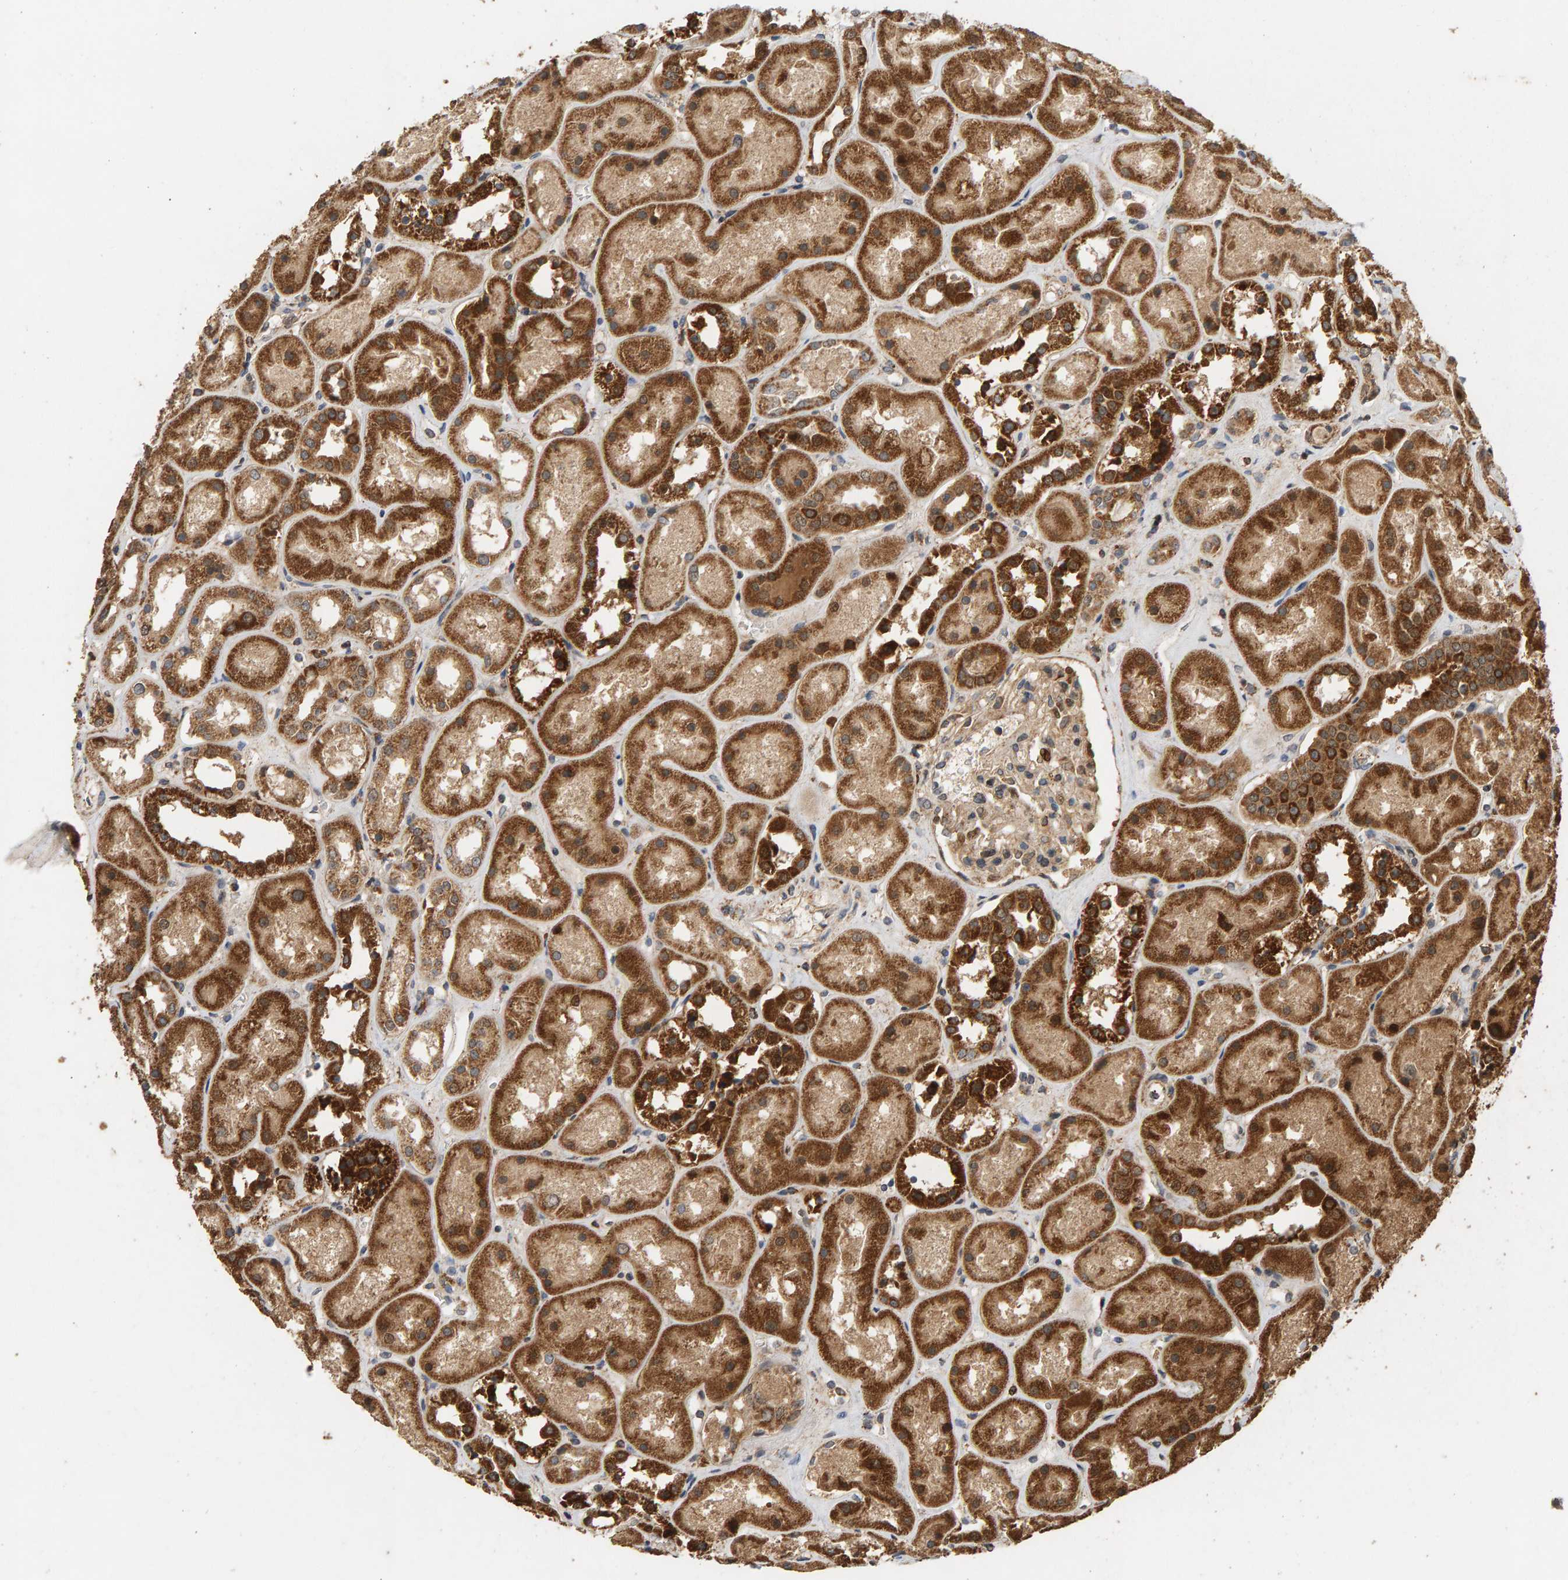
{"staining": {"intensity": "strong", "quantity": "25%-75%", "location": "nuclear"}, "tissue": "kidney", "cell_type": "Cells in glomeruli", "image_type": "normal", "snomed": [{"axis": "morphology", "description": "Normal tissue, NOS"}, {"axis": "topography", "description": "Kidney"}], "caption": "Immunohistochemistry (IHC) of unremarkable human kidney shows high levels of strong nuclear positivity in about 25%-75% of cells in glomeruli. Immunohistochemistry (IHC) stains the protein of interest in brown and the nuclei are stained blue.", "gene": "GSTK1", "patient": {"sex": "male", "age": 70}}